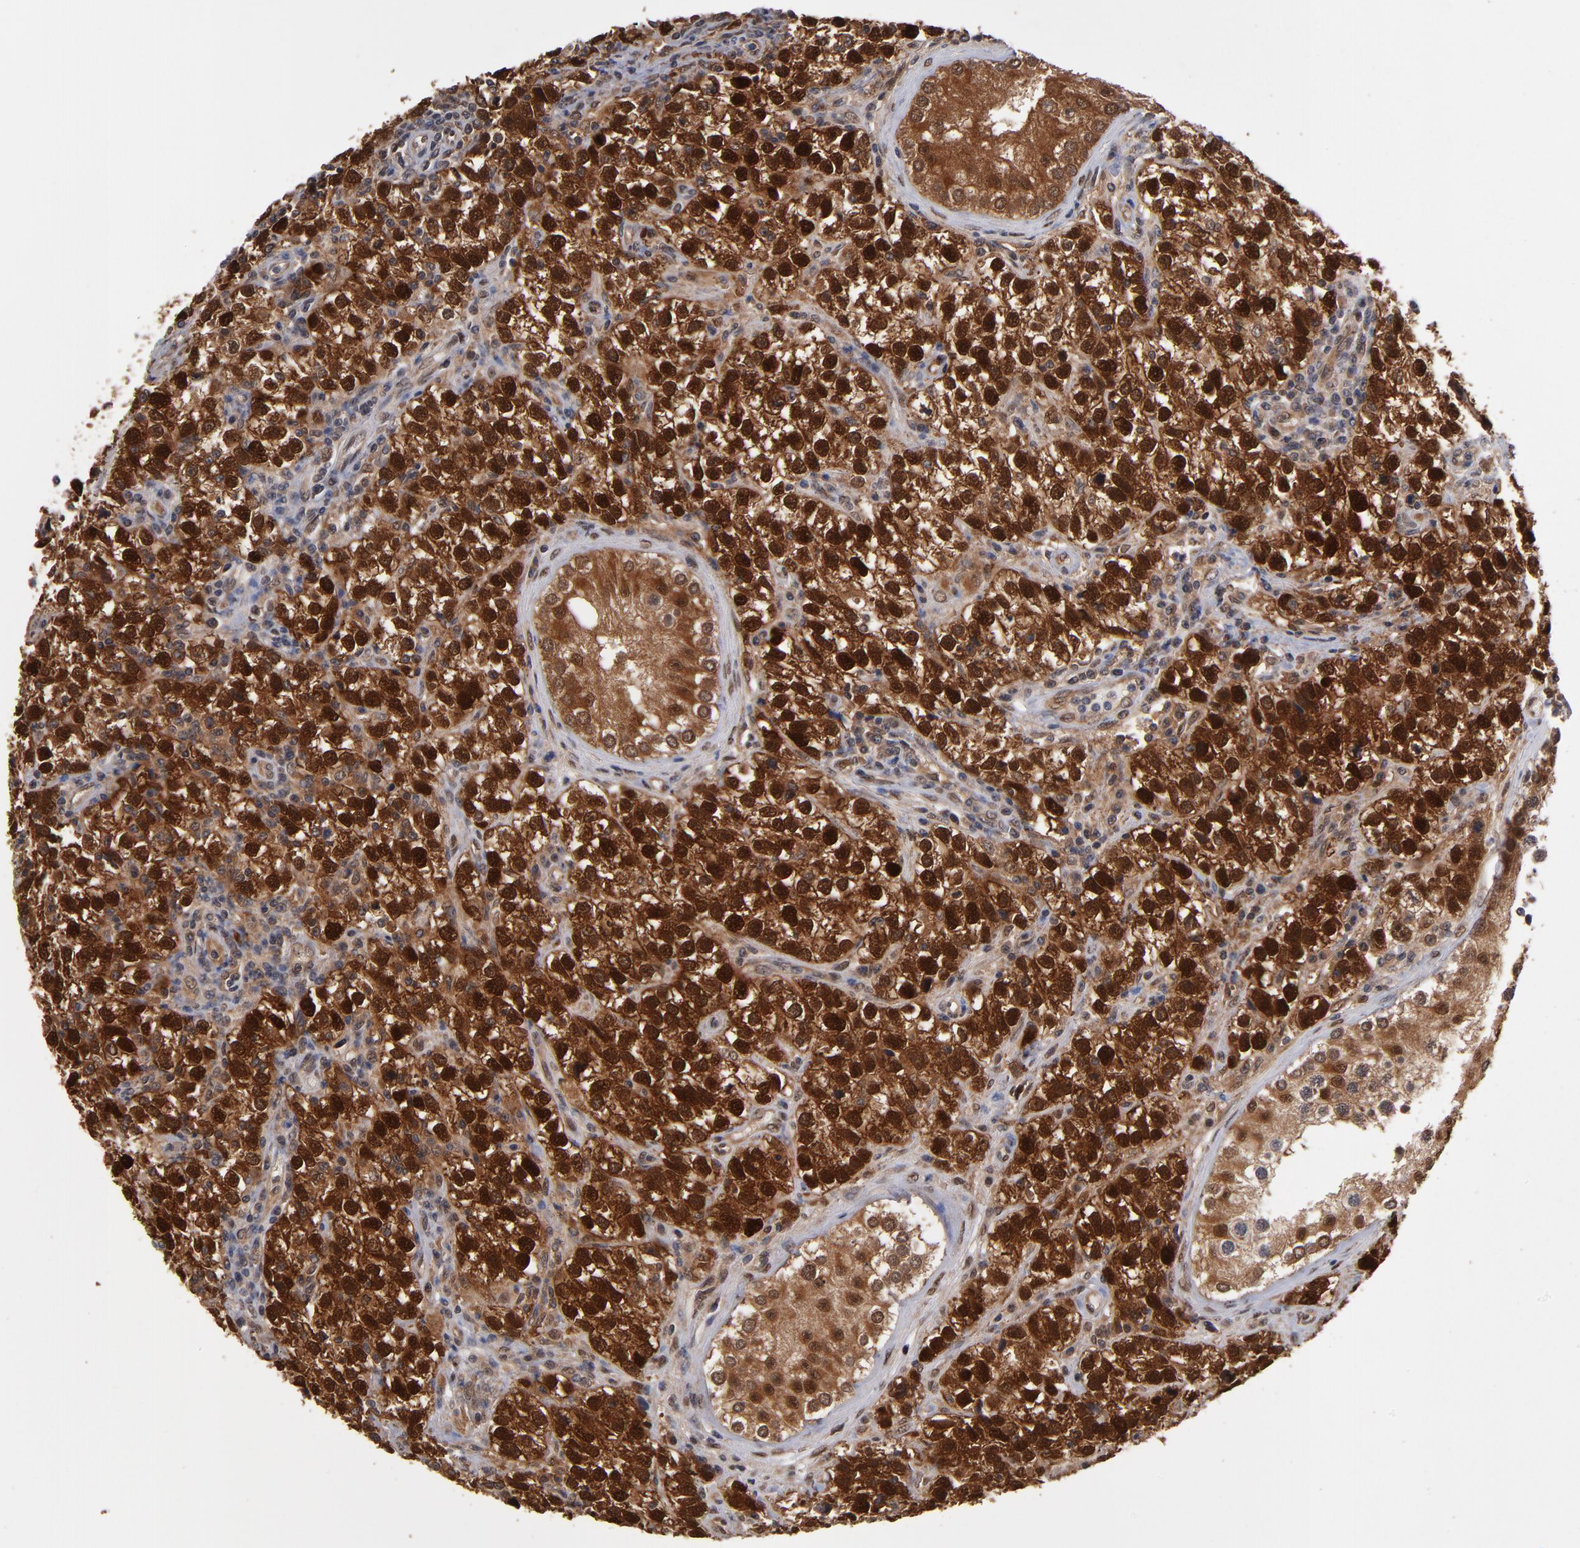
{"staining": {"intensity": "strong", "quantity": ">75%", "location": "cytoplasmic/membranous,nuclear"}, "tissue": "testis cancer", "cell_type": "Tumor cells", "image_type": "cancer", "snomed": [{"axis": "morphology", "description": "Seminoma, NOS"}, {"axis": "topography", "description": "Testis"}], "caption": "A brown stain shows strong cytoplasmic/membranous and nuclear expression of a protein in testis seminoma tumor cells.", "gene": "HUWE1", "patient": {"sex": "male", "age": 38}}